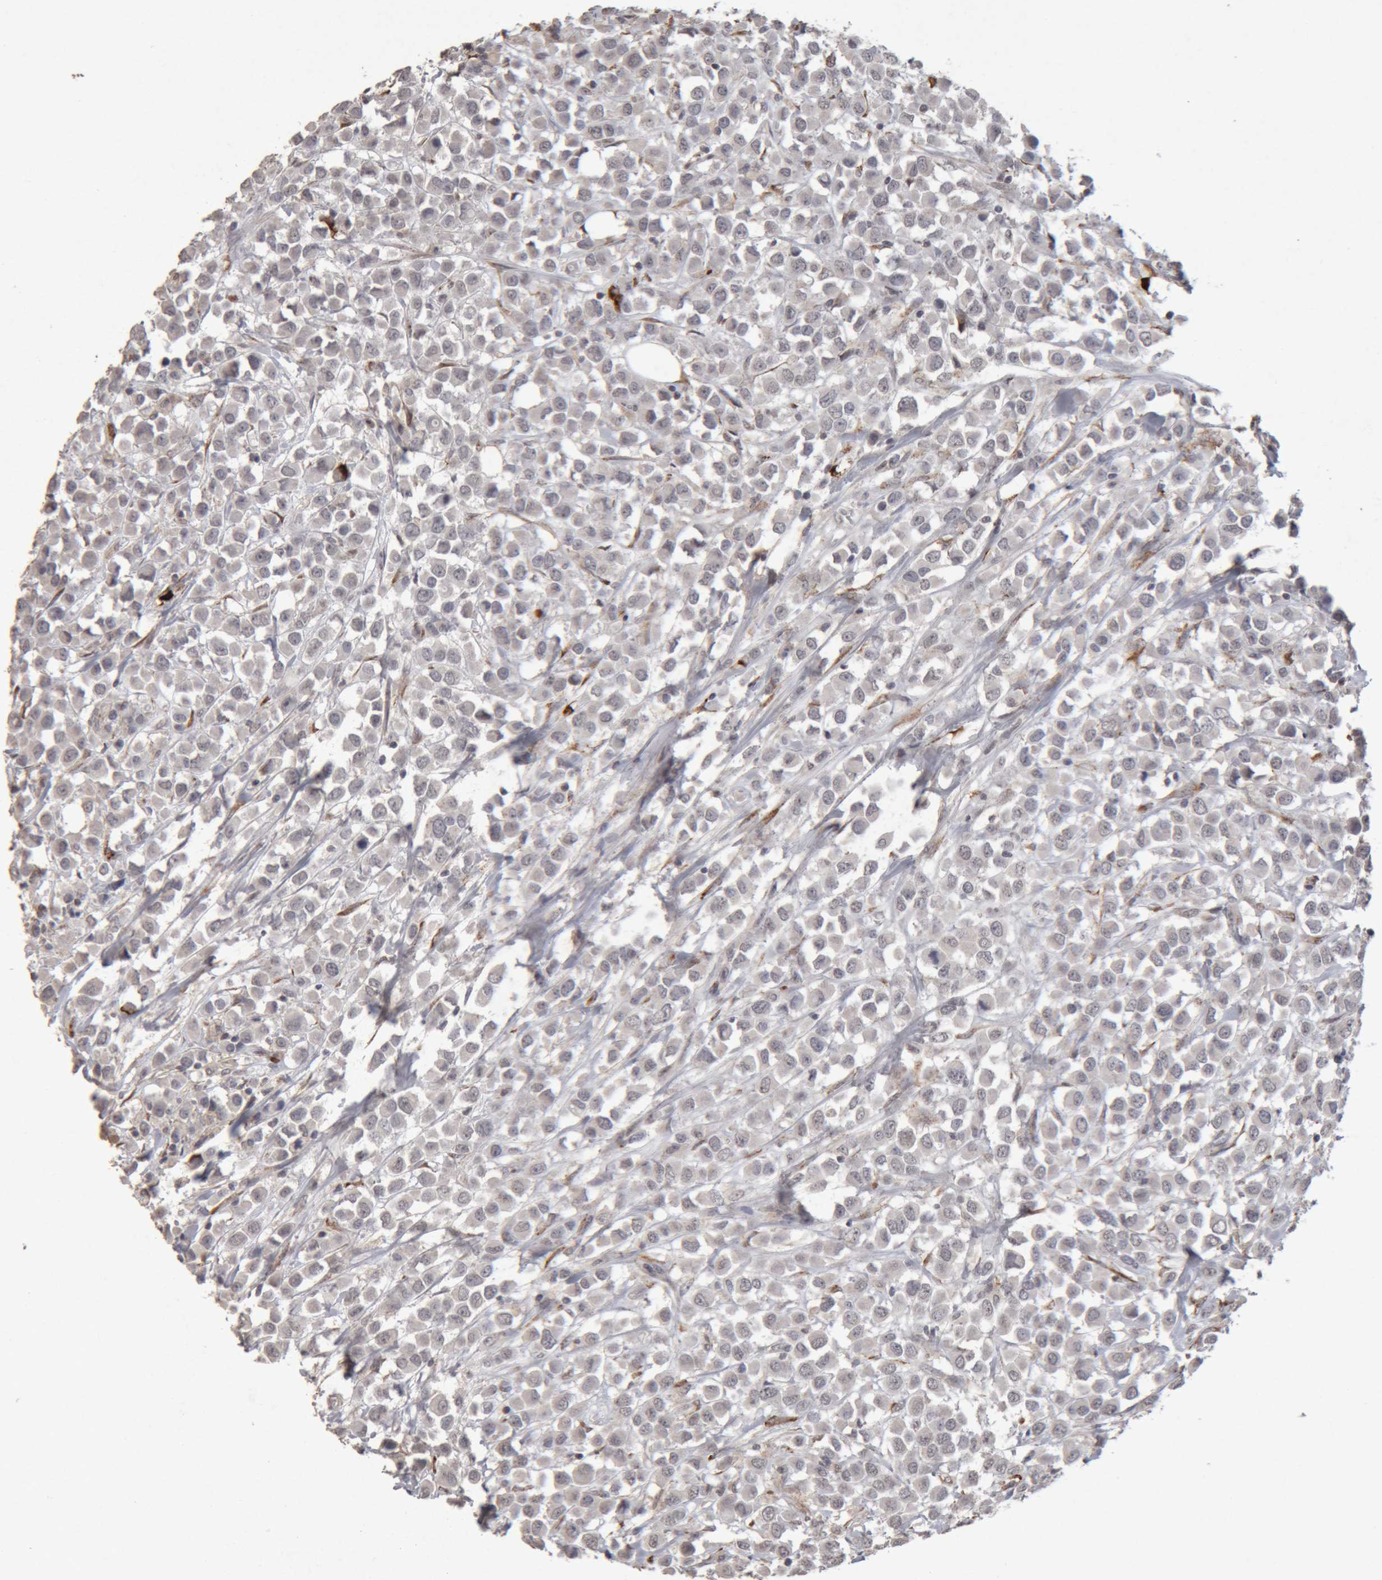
{"staining": {"intensity": "negative", "quantity": "none", "location": "none"}, "tissue": "breast cancer", "cell_type": "Tumor cells", "image_type": "cancer", "snomed": [{"axis": "morphology", "description": "Duct carcinoma"}, {"axis": "topography", "description": "Breast"}], "caption": "Immunohistochemistry (IHC) histopathology image of intraductal carcinoma (breast) stained for a protein (brown), which demonstrates no expression in tumor cells. (Stains: DAB immunohistochemistry (IHC) with hematoxylin counter stain, Microscopy: brightfield microscopy at high magnification).", "gene": "MEP1A", "patient": {"sex": "female", "age": 61}}